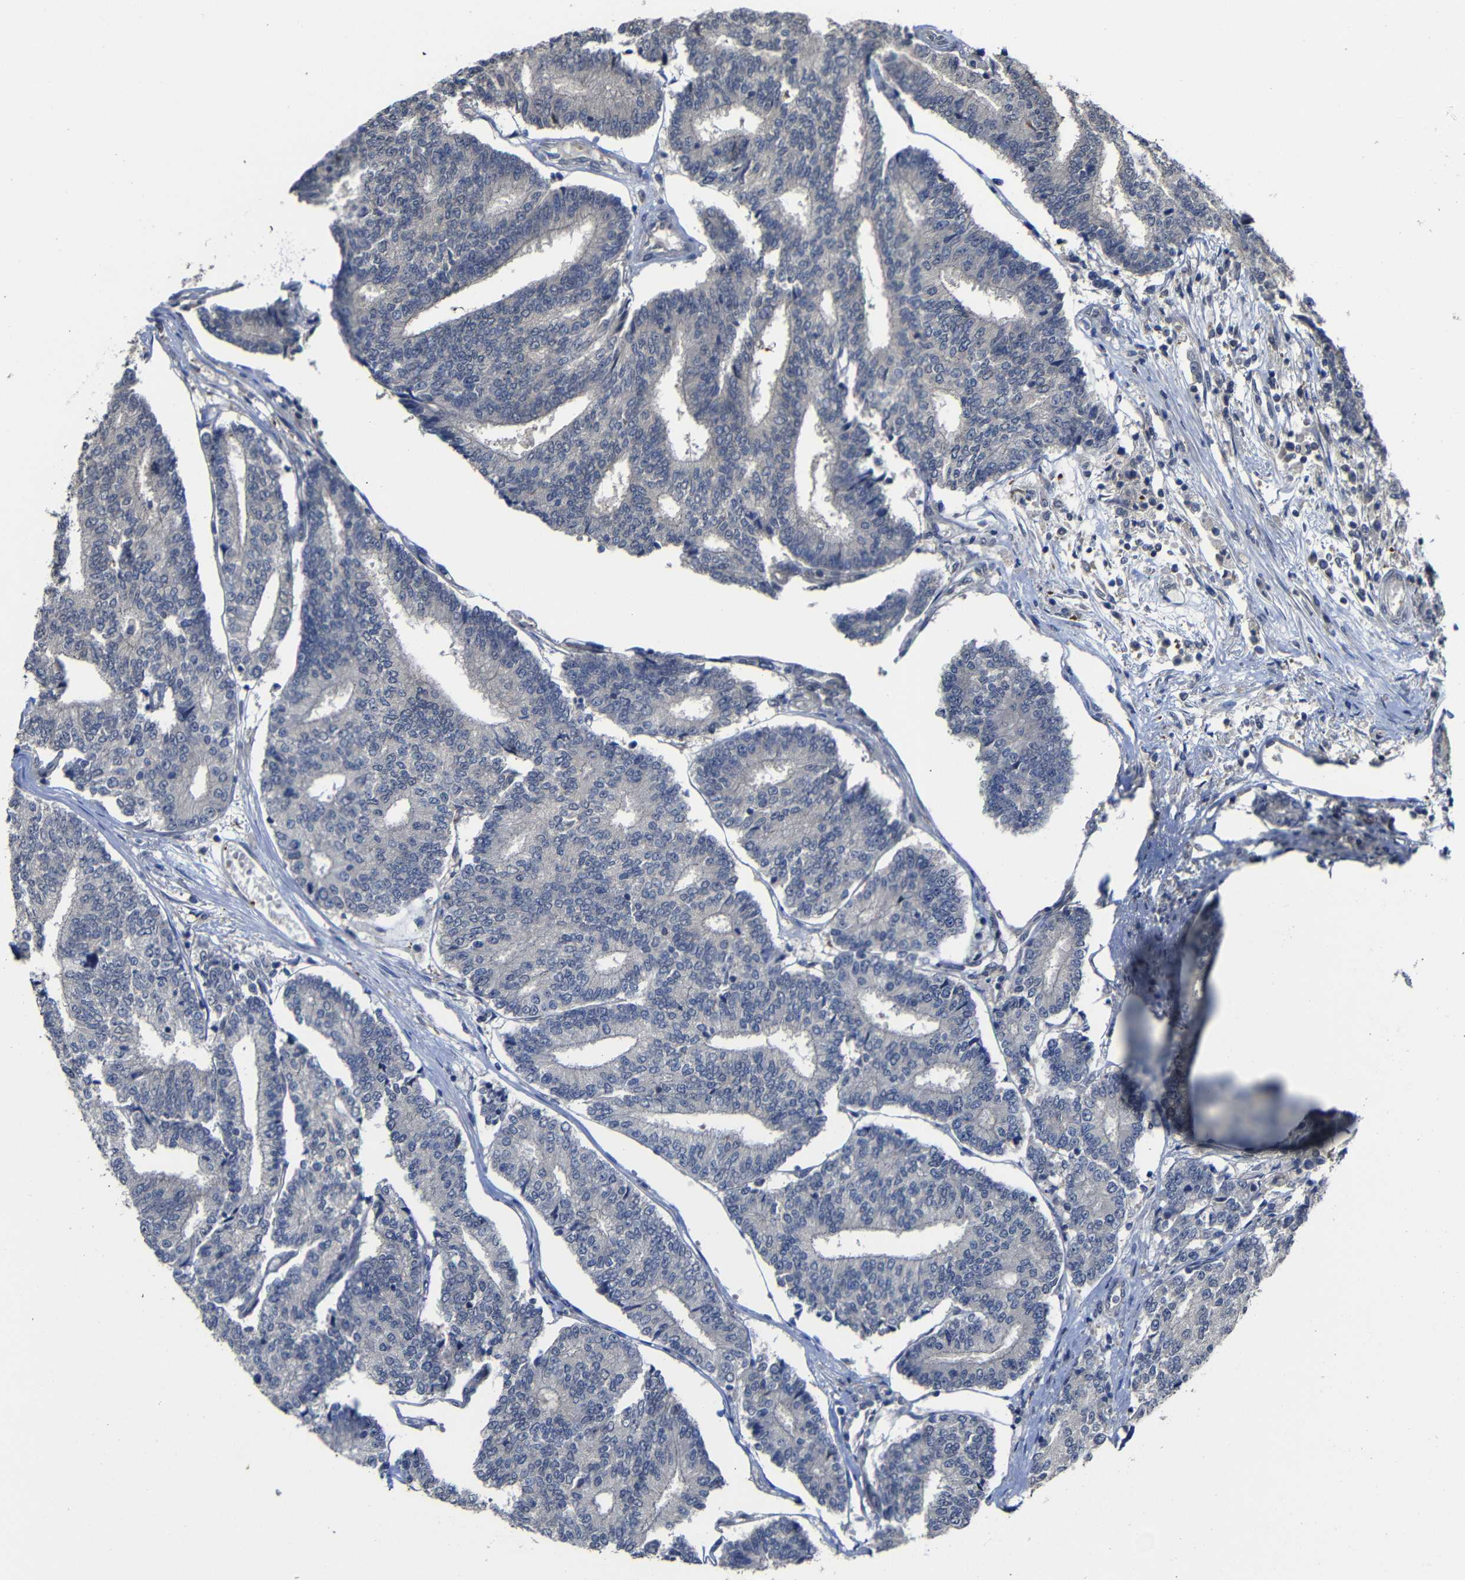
{"staining": {"intensity": "weak", "quantity": "25%-75%", "location": "cytoplasmic/membranous"}, "tissue": "prostate cancer", "cell_type": "Tumor cells", "image_type": "cancer", "snomed": [{"axis": "morphology", "description": "Normal tissue, NOS"}, {"axis": "morphology", "description": "Adenocarcinoma, High grade"}, {"axis": "topography", "description": "Prostate"}, {"axis": "topography", "description": "Seminal veicle"}], "caption": "Prostate high-grade adenocarcinoma tissue demonstrates weak cytoplasmic/membranous positivity in about 25%-75% of tumor cells", "gene": "ATG12", "patient": {"sex": "male", "age": 55}}